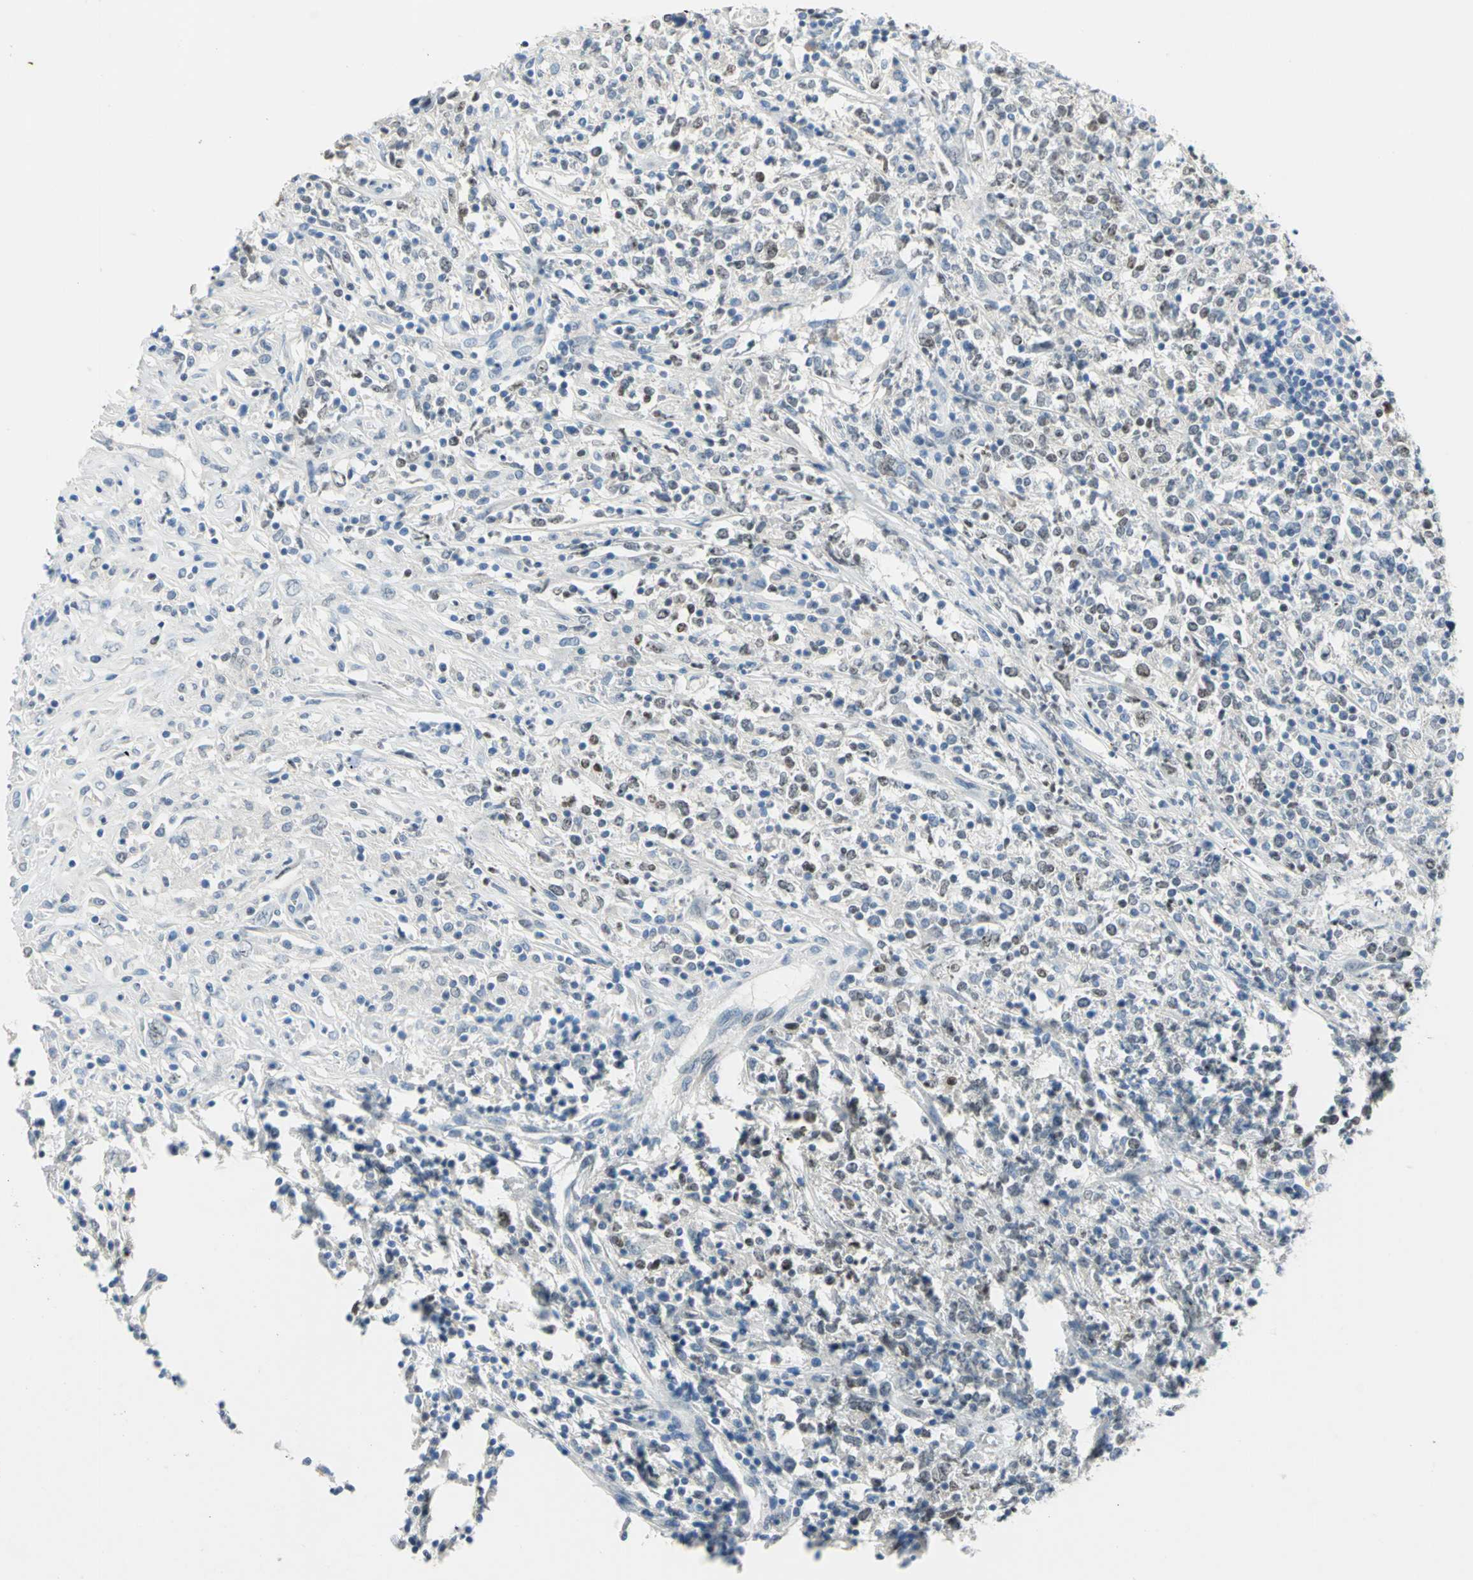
{"staining": {"intensity": "weak", "quantity": "25%-75%", "location": "nuclear"}, "tissue": "lymphoma", "cell_type": "Tumor cells", "image_type": "cancer", "snomed": [{"axis": "morphology", "description": "Malignant lymphoma, non-Hodgkin's type, High grade"}, {"axis": "topography", "description": "Lymph node"}], "caption": "IHC of human malignant lymphoma, non-Hodgkin's type (high-grade) demonstrates low levels of weak nuclear expression in about 25%-75% of tumor cells. (IHC, brightfield microscopy, high magnification).", "gene": "NAB2", "patient": {"sex": "female", "age": 84}}